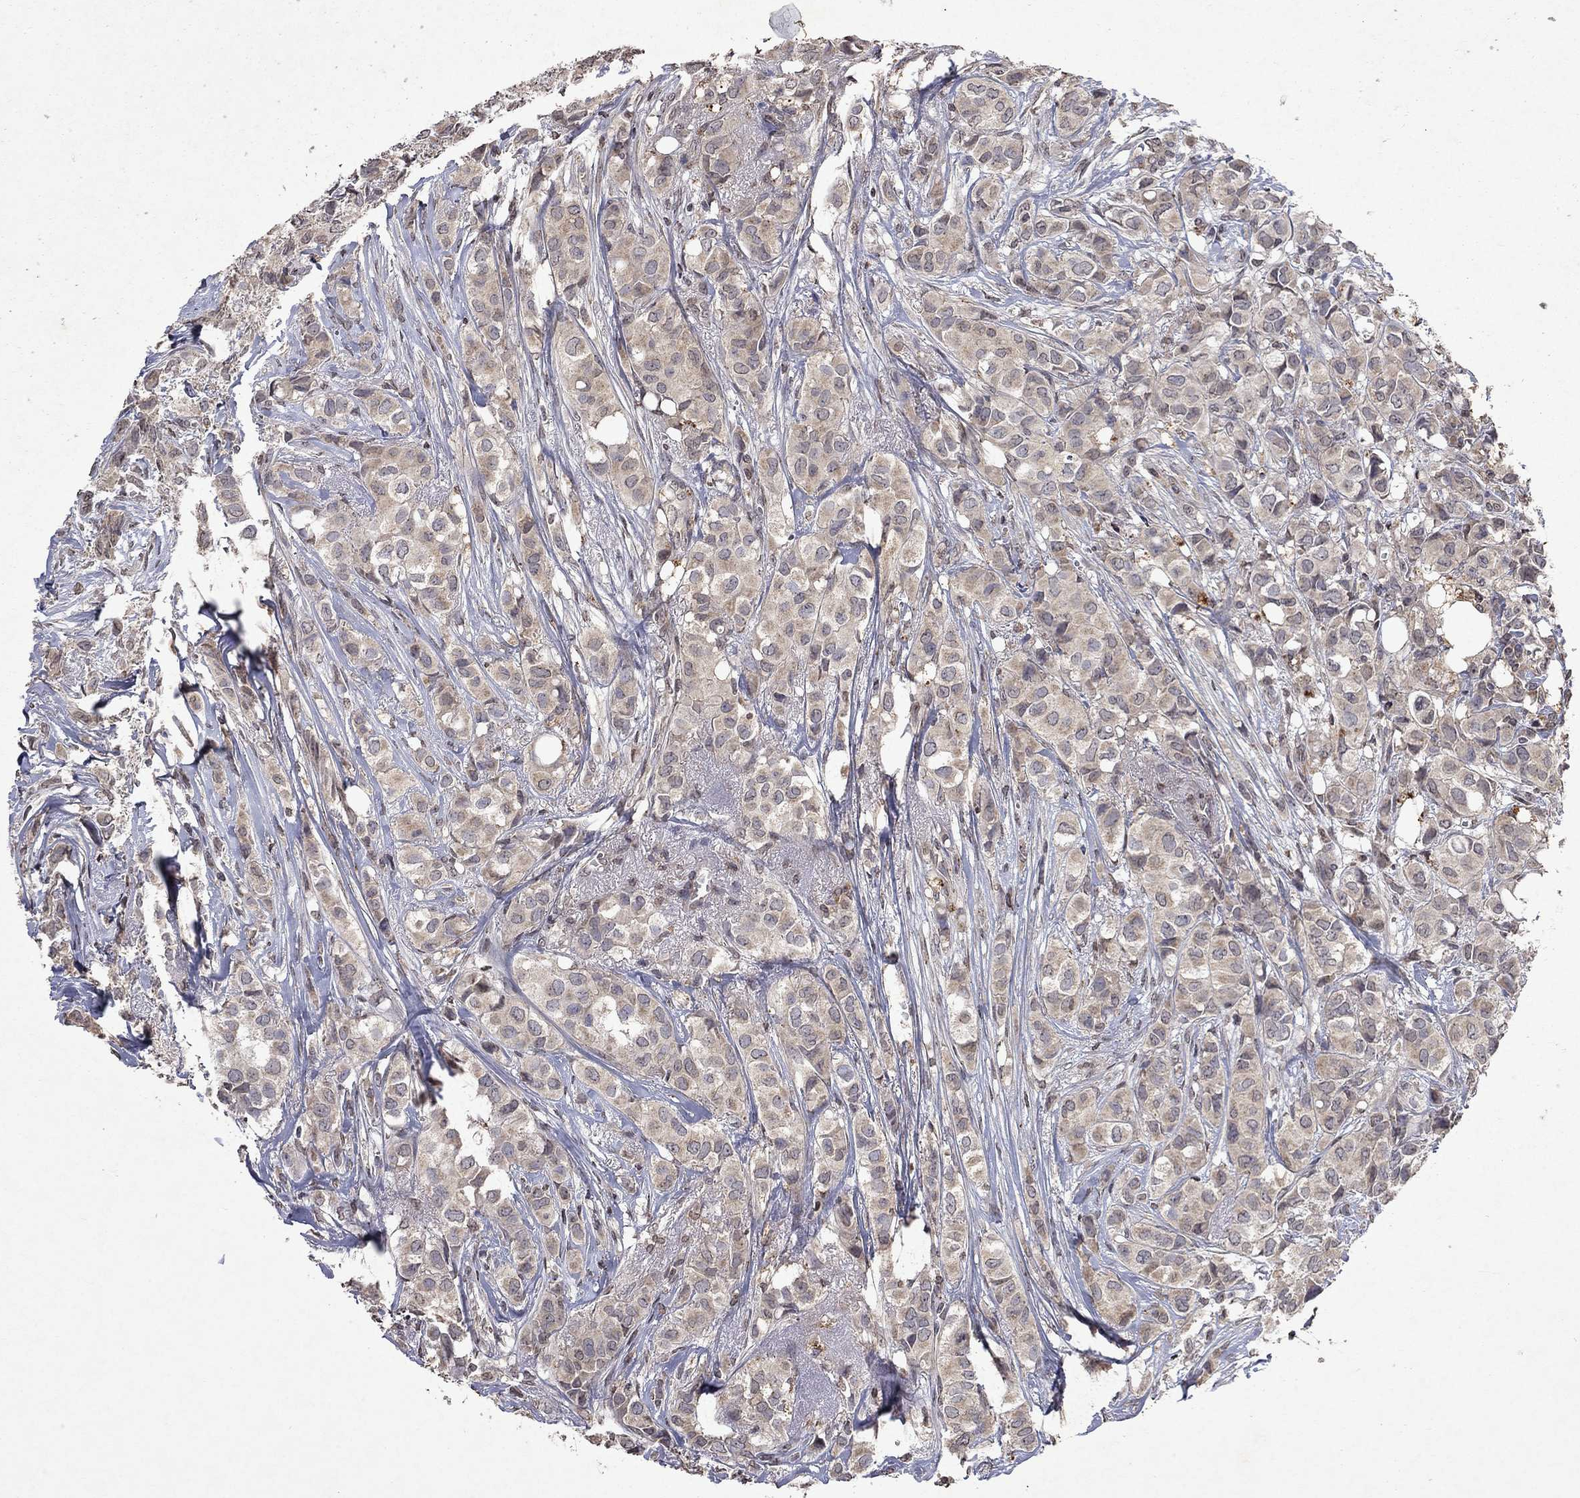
{"staining": {"intensity": "weak", "quantity": "25%-75%", "location": "cytoplasmic/membranous"}, "tissue": "breast cancer", "cell_type": "Tumor cells", "image_type": "cancer", "snomed": [{"axis": "morphology", "description": "Duct carcinoma"}, {"axis": "topography", "description": "Breast"}], "caption": "IHC (DAB (3,3'-diaminobenzidine)) staining of human breast infiltrating ductal carcinoma shows weak cytoplasmic/membranous protein expression in approximately 25%-75% of tumor cells. The protein is shown in brown color, while the nuclei are stained blue.", "gene": "TTC38", "patient": {"sex": "female", "age": 85}}